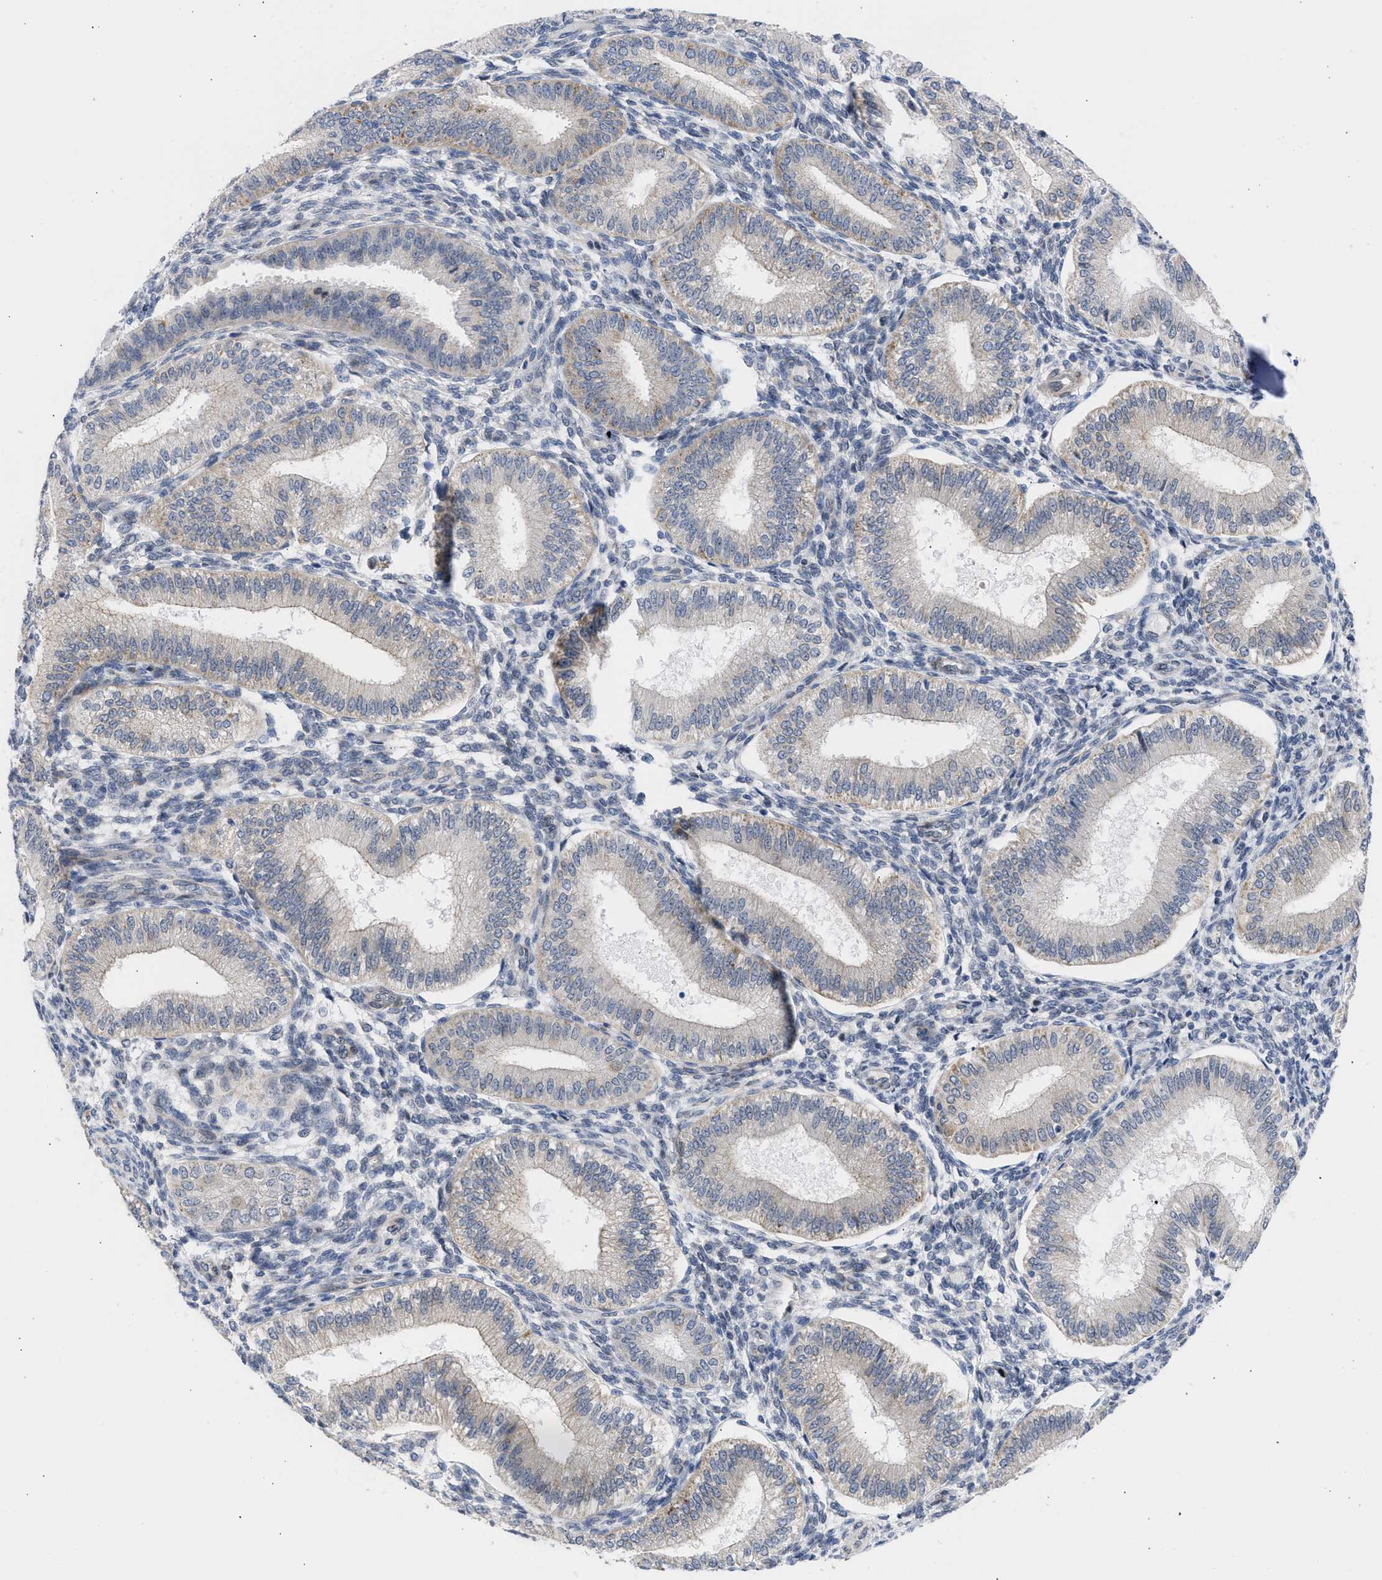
{"staining": {"intensity": "weak", "quantity": "<25%", "location": "cytoplasmic/membranous"}, "tissue": "endometrium", "cell_type": "Cells in endometrial stroma", "image_type": "normal", "snomed": [{"axis": "morphology", "description": "Normal tissue, NOS"}, {"axis": "topography", "description": "Endometrium"}], "caption": "This is an immunohistochemistry image of benign human endometrium. There is no staining in cells in endometrial stroma.", "gene": "NUP35", "patient": {"sex": "female", "age": 39}}